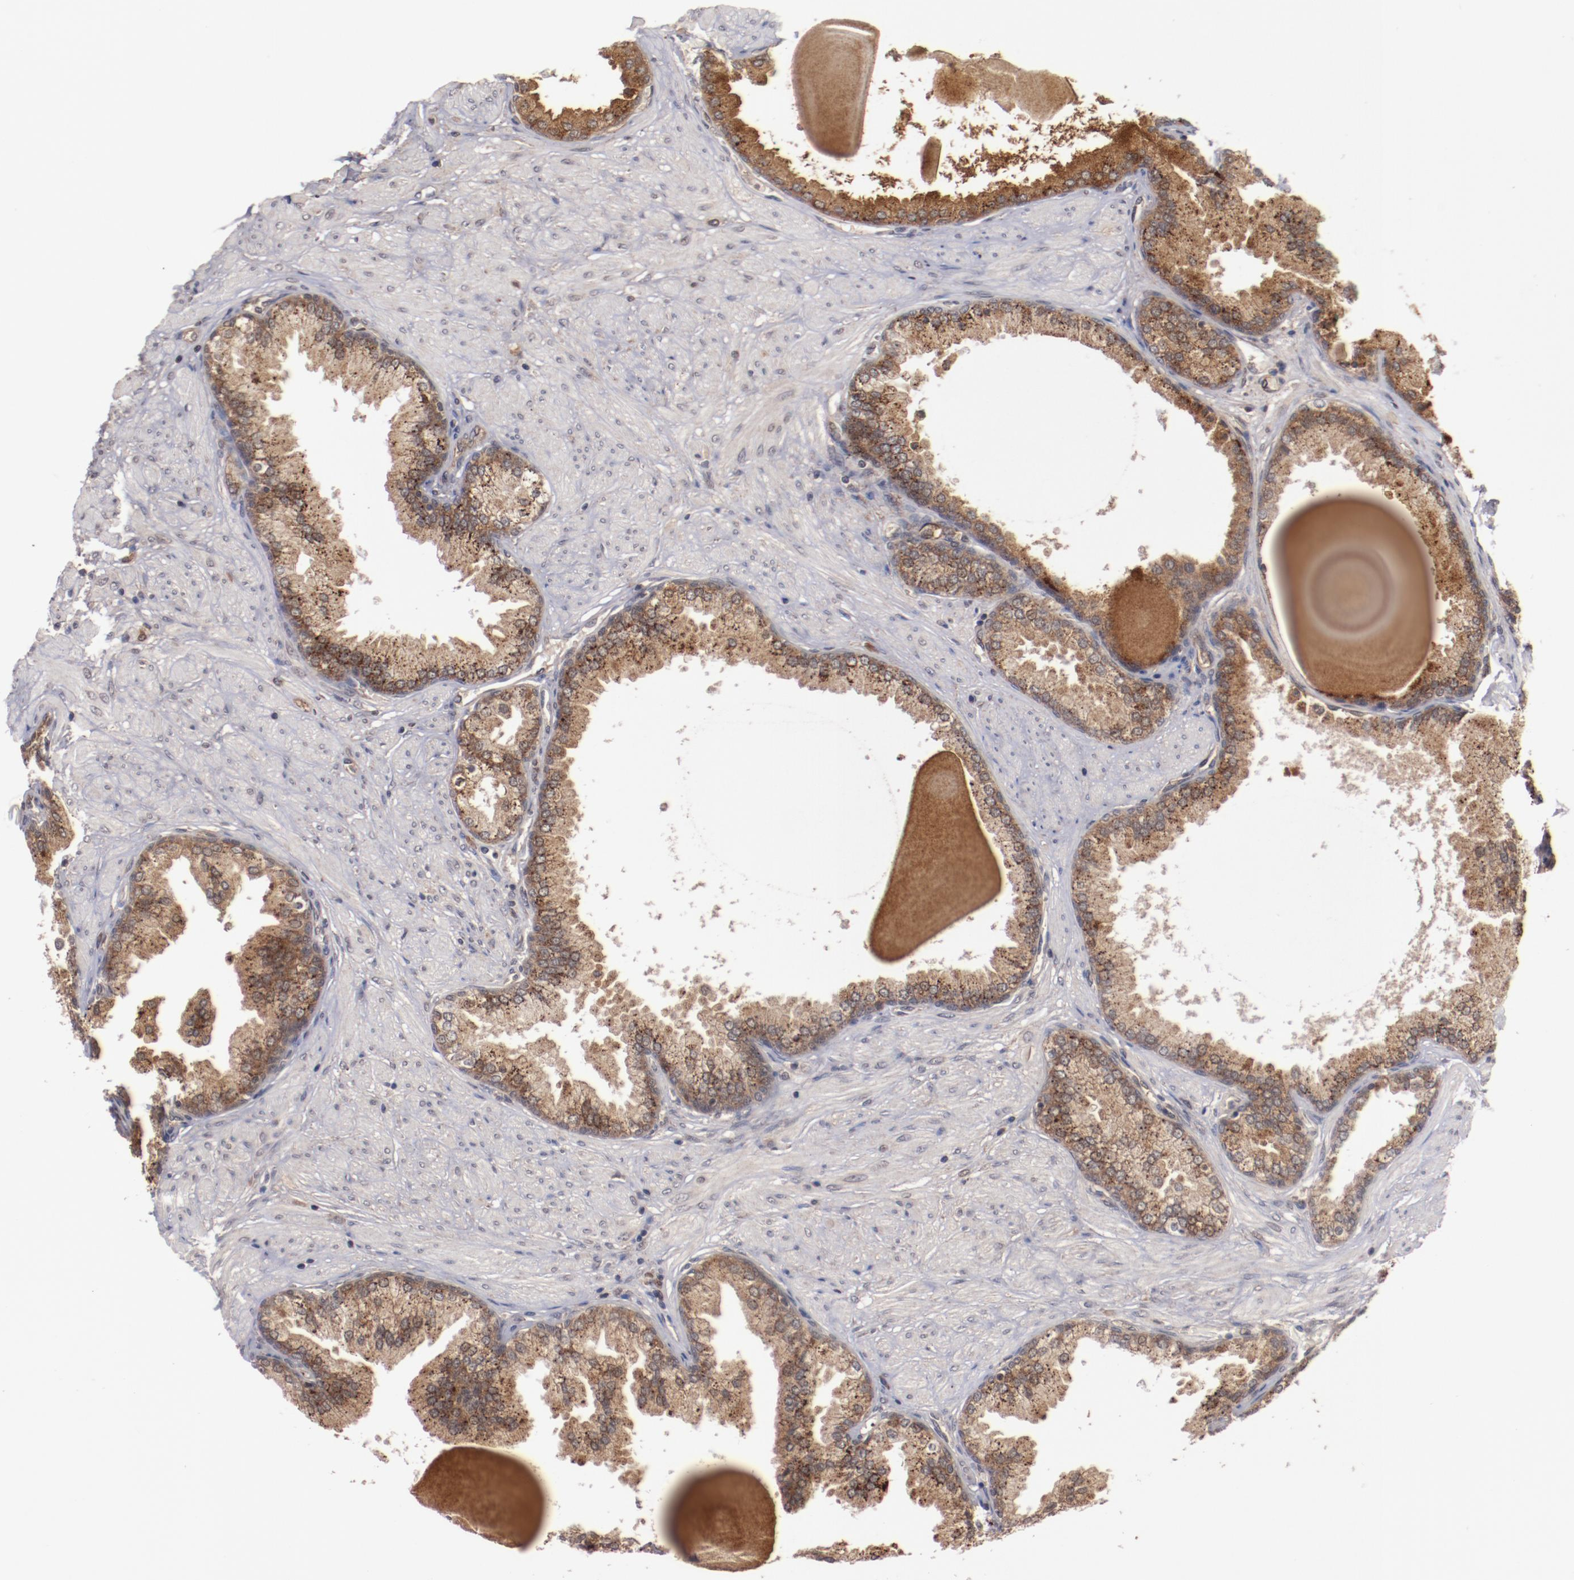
{"staining": {"intensity": "strong", "quantity": ">75%", "location": "cytoplasmic/membranous"}, "tissue": "prostate", "cell_type": "Glandular cells", "image_type": "normal", "snomed": [{"axis": "morphology", "description": "Normal tissue, NOS"}, {"axis": "topography", "description": "Prostate"}], "caption": "An IHC image of benign tissue is shown. Protein staining in brown shows strong cytoplasmic/membranous positivity in prostate within glandular cells. (DAB IHC, brown staining for protein, blue staining for nuclei).", "gene": "TENM1", "patient": {"sex": "male", "age": 51}}